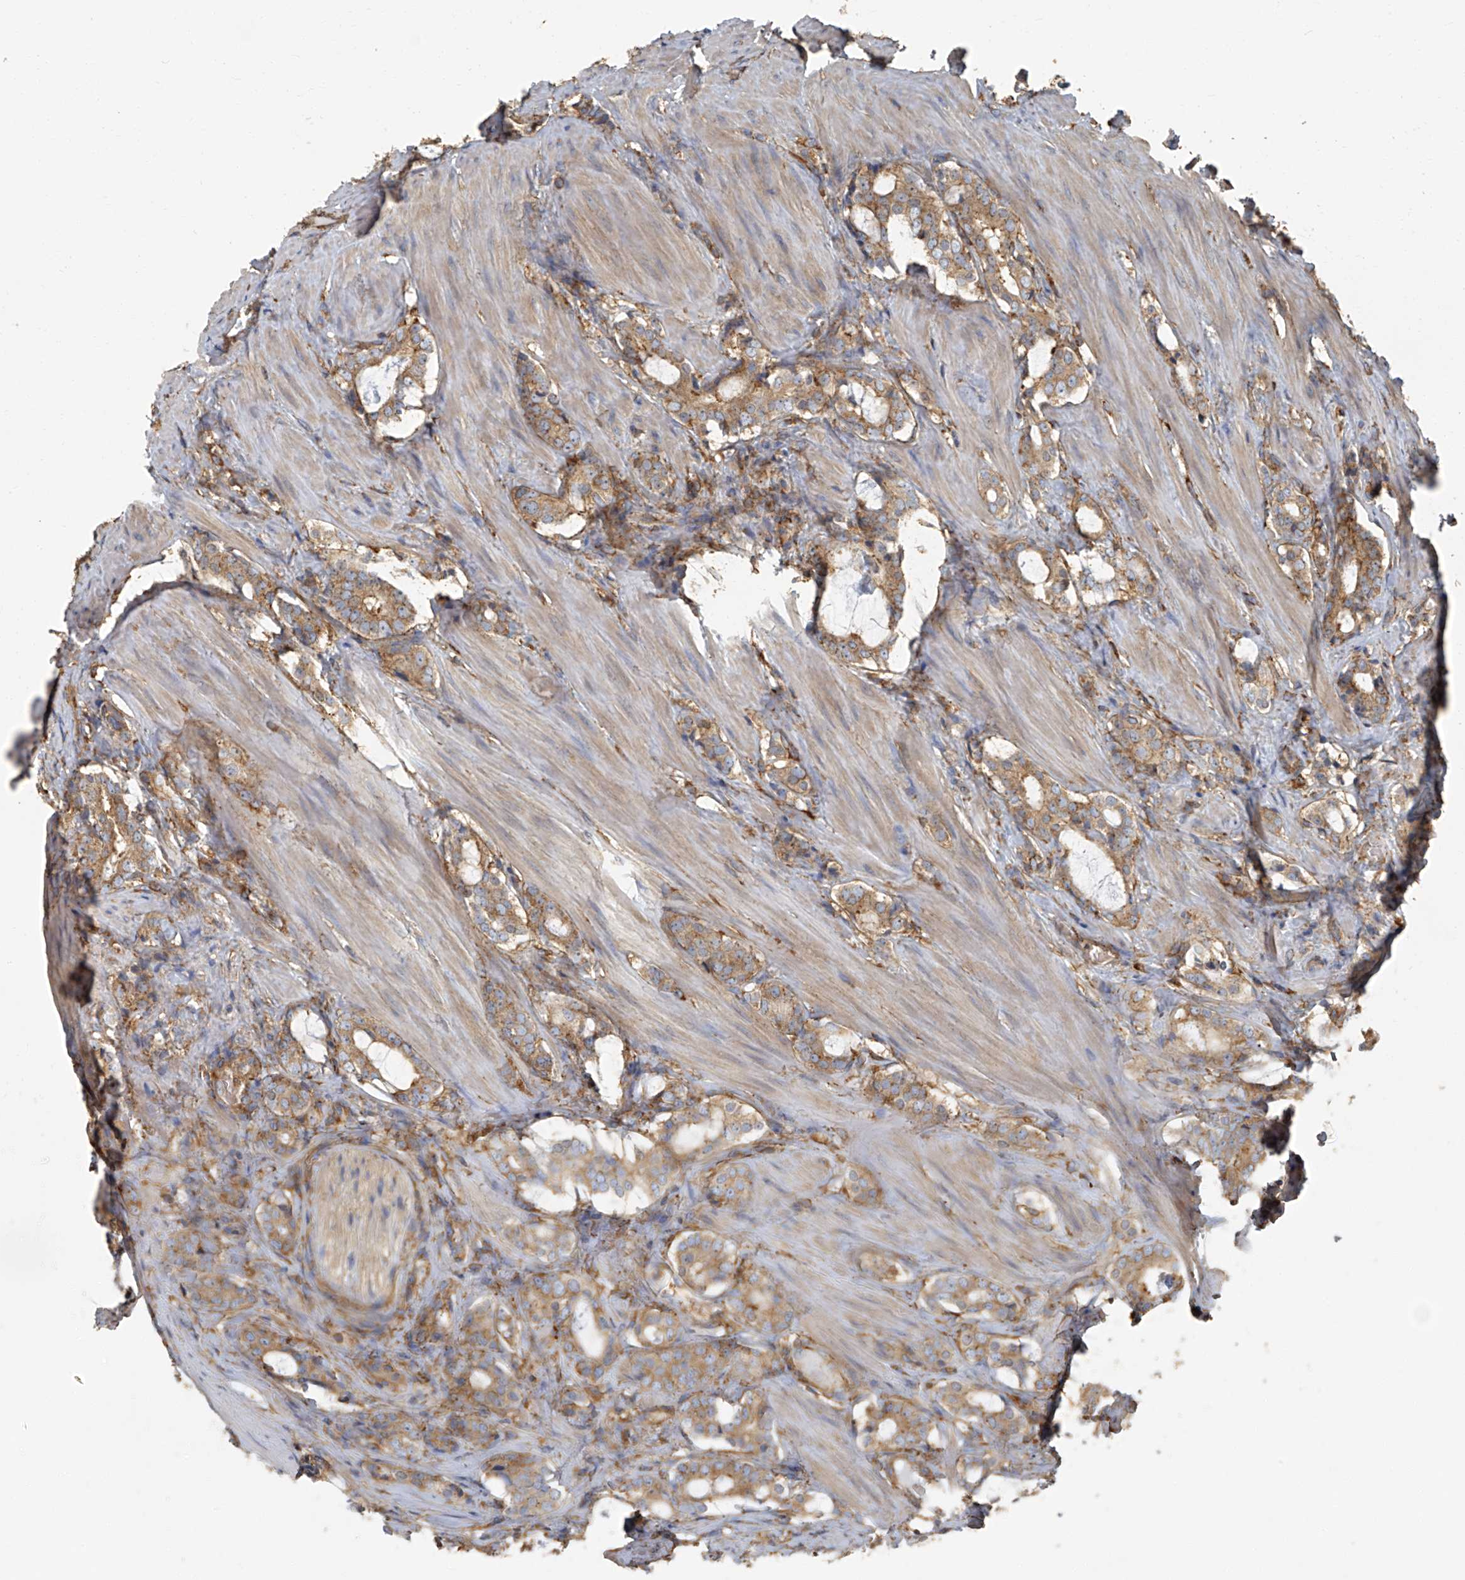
{"staining": {"intensity": "moderate", "quantity": ">75%", "location": "cytoplasmic/membranous"}, "tissue": "prostate cancer", "cell_type": "Tumor cells", "image_type": "cancer", "snomed": [{"axis": "morphology", "description": "Adenocarcinoma, High grade"}, {"axis": "topography", "description": "Prostate"}], "caption": "This is an image of immunohistochemistry staining of prostate high-grade adenocarcinoma, which shows moderate positivity in the cytoplasmic/membranous of tumor cells.", "gene": "SEPTIN7", "patient": {"sex": "male", "age": 63}}